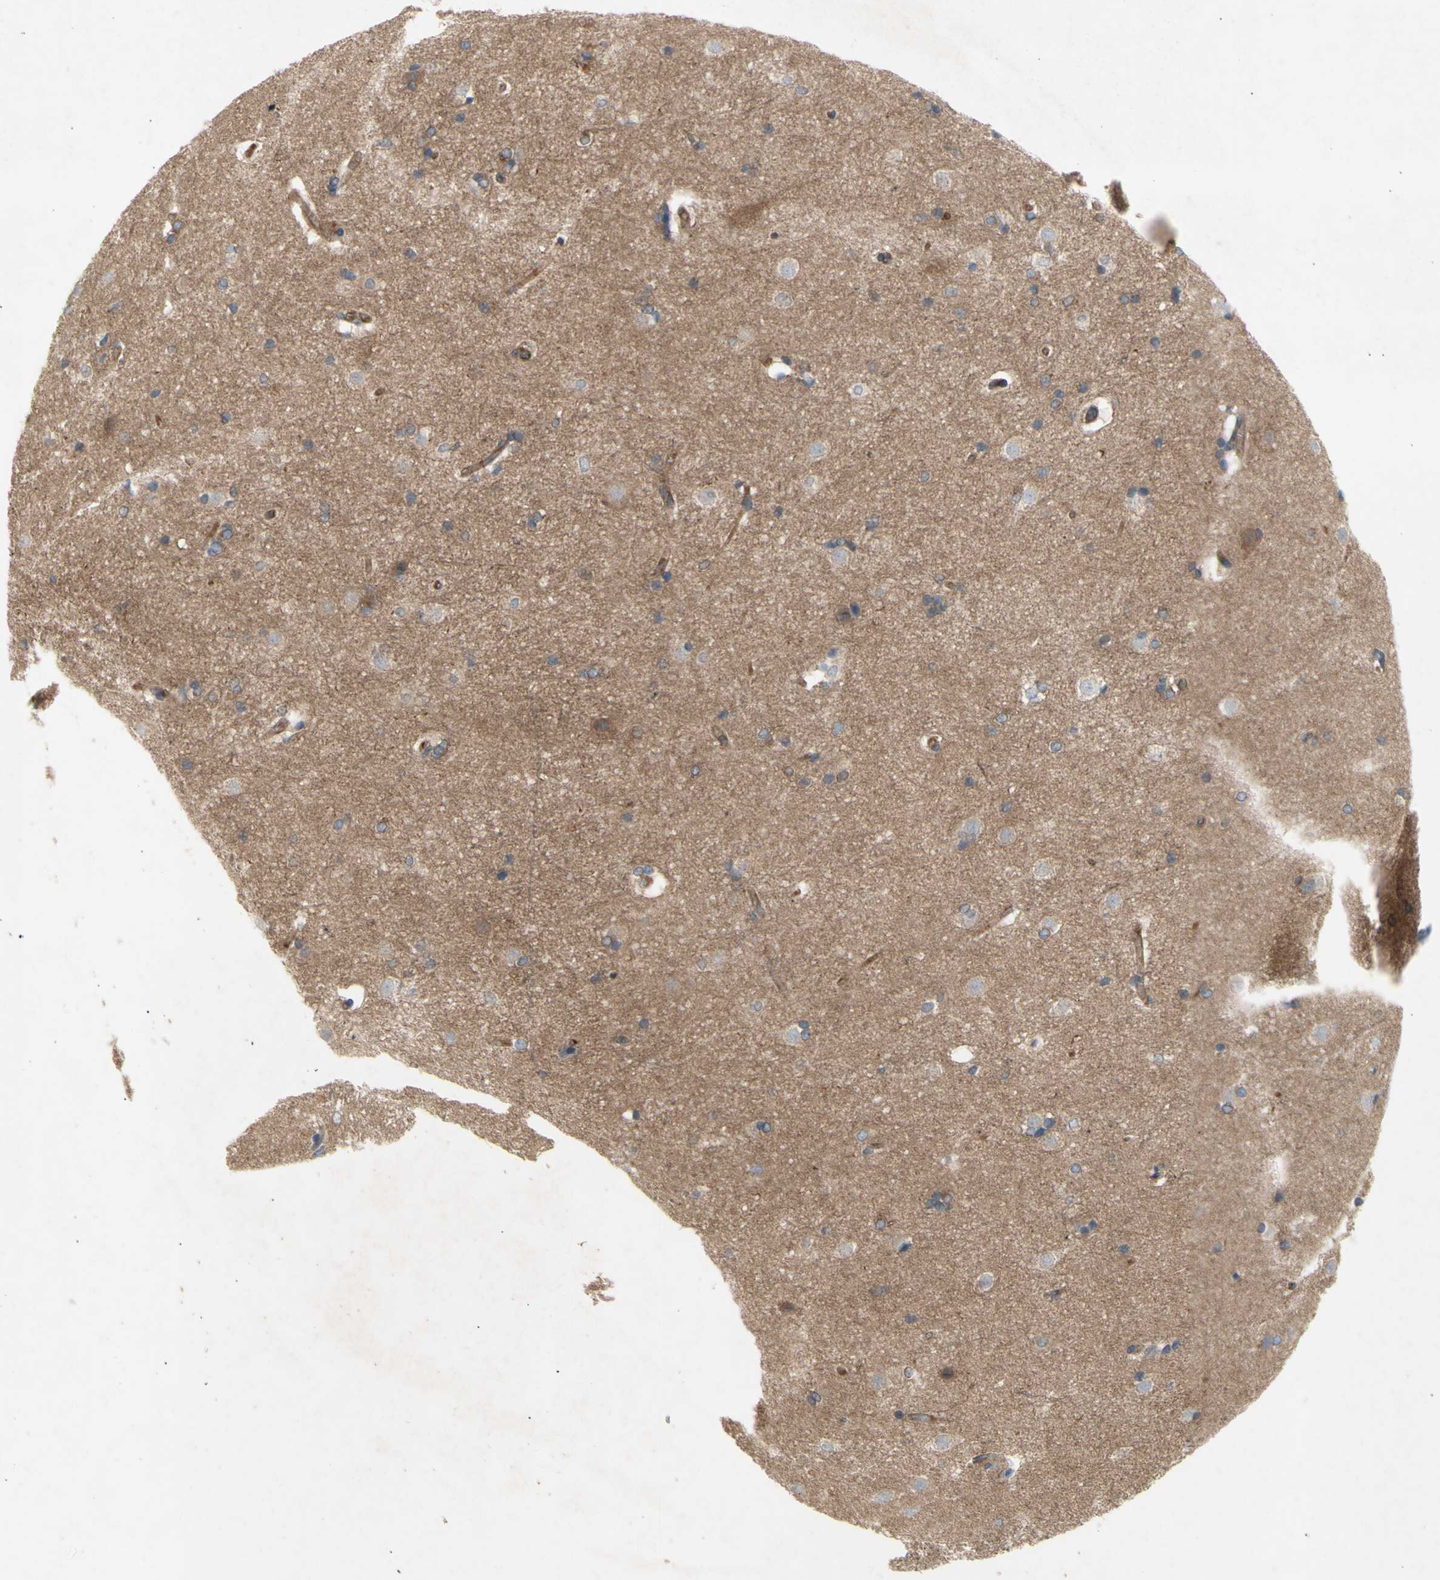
{"staining": {"intensity": "negative", "quantity": "none", "location": "none"}, "tissue": "caudate", "cell_type": "Glial cells", "image_type": "normal", "snomed": [{"axis": "morphology", "description": "Normal tissue, NOS"}, {"axis": "topography", "description": "Lateral ventricle wall"}], "caption": "This histopathology image is of normal caudate stained with immunohistochemistry to label a protein in brown with the nuclei are counter-stained blue. There is no positivity in glial cells. Nuclei are stained in blue.", "gene": "KLC1", "patient": {"sex": "female", "age": 19}}